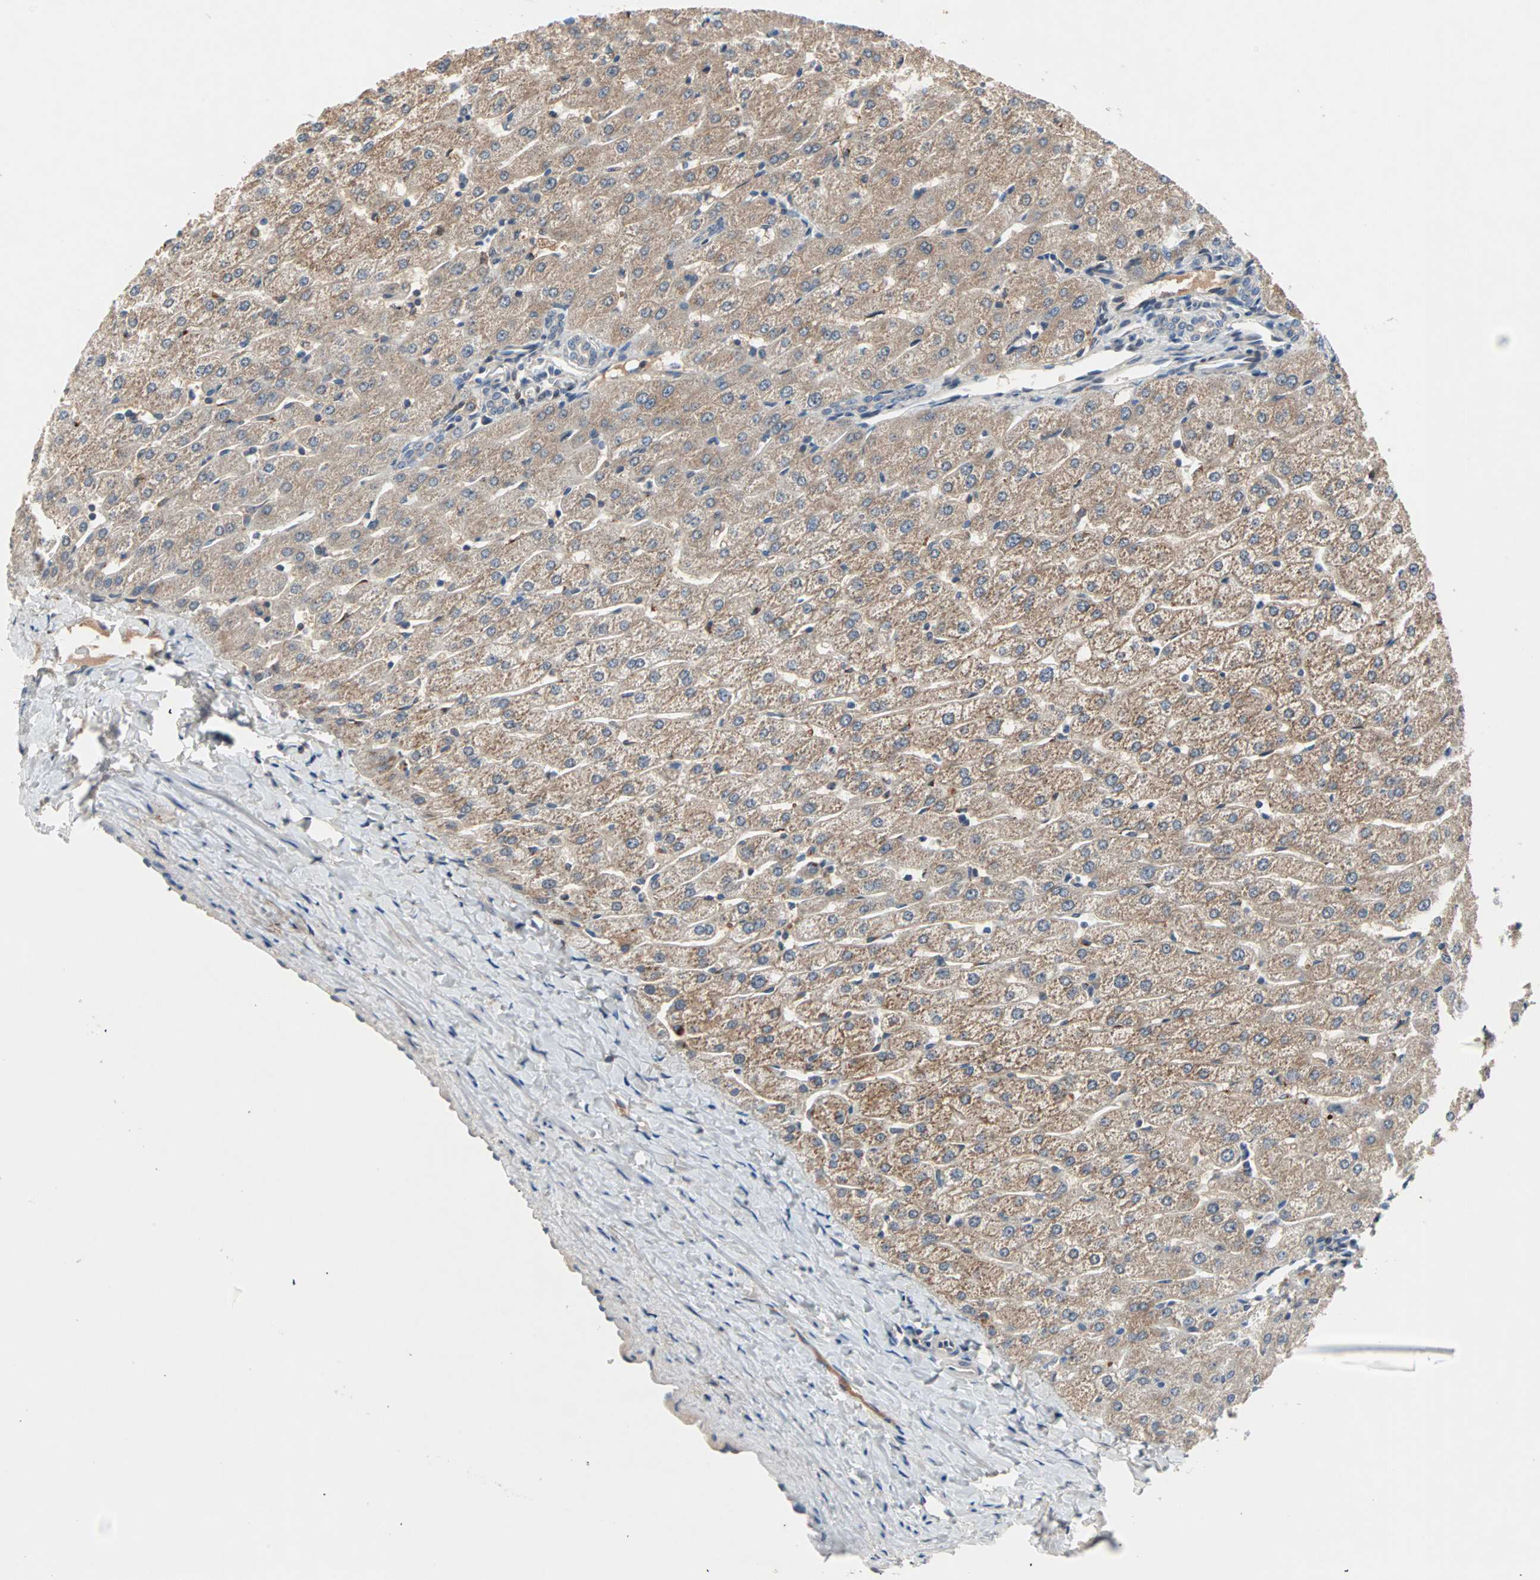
{"staining": {"intensity": "weak", "quantity": "25%-75%", "location": "cytoplasmic/membranous"}, "tissue": "liver", "cell_type": "Cholangiocytes", "image_type": "normal", "snomed": [{"axis": "morphology", "description": "Normal tissue, NOS"}, {"axis": "morphology", "description": "Fibrosis, NOS"}, {"axis": "topography", "description": "Liver"}], "caption": "Liver stained with DAB (3,3'-diaminobenzidine) IHC reveals low levels of weak cytoplasmic/membranous positivity in about 25%-75% of cholangiocytes.", "gene": "PROS1", "patient": {"sex": "female", "age": 29}}